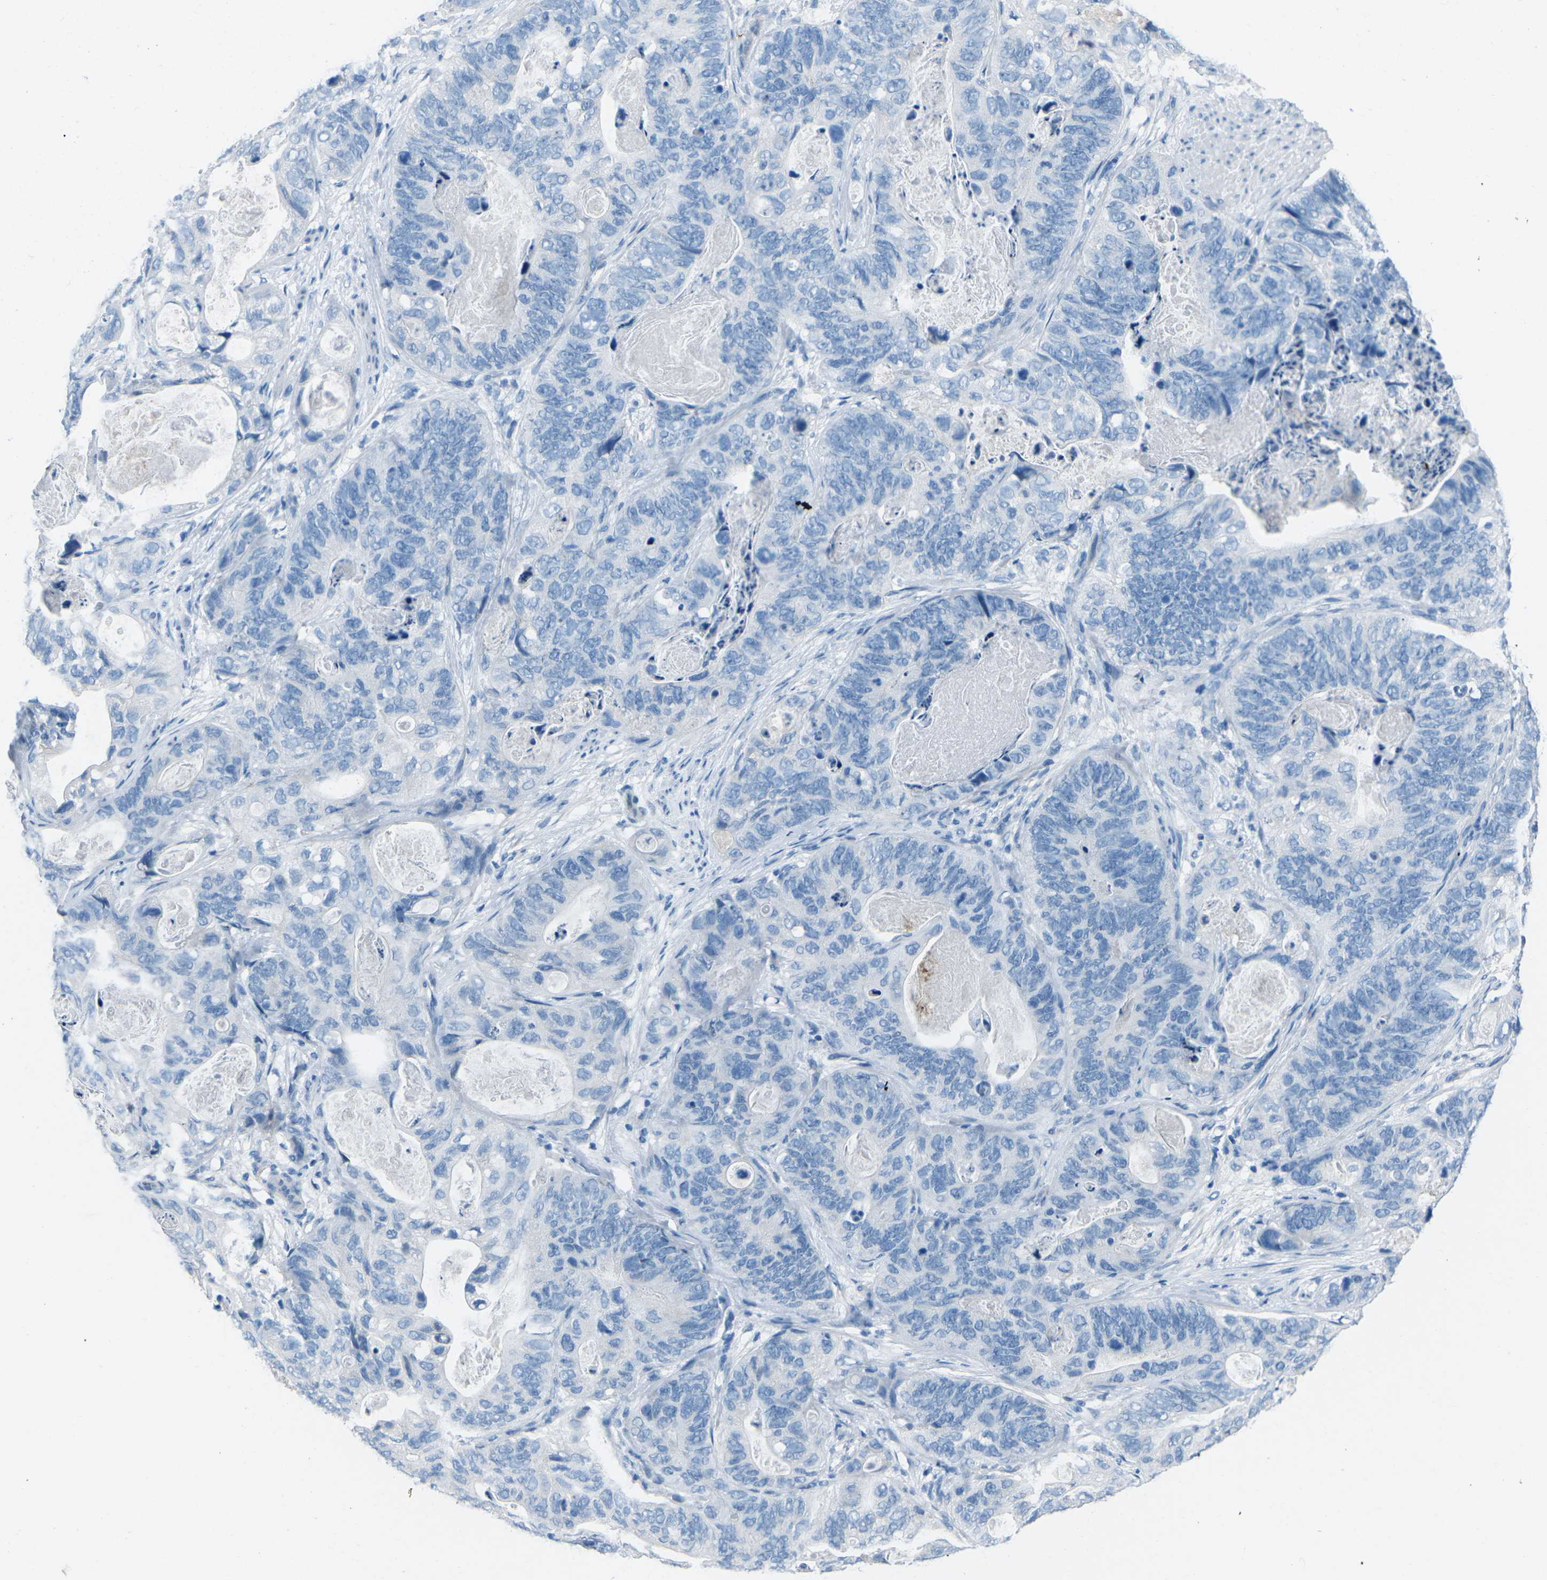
{"staining": {"intensity": "negative", "quantity": "none", "location": "none"}, "tissue": "stomach cancer", "cell_type": "Tumor cells", "image_type": "cancer", "snomed": [{"axis": "morphology", "description": "Adenocarcinoma, NOS"}, {"axis": "topography", "description": "Stomach"}], "caption": "Stomach cancer stained for a protein using immunohistochemistry (IHC) shows no positivity tumor cells.", "gene": "FCN1", "patient": {"sex": "female", "age": 89}}